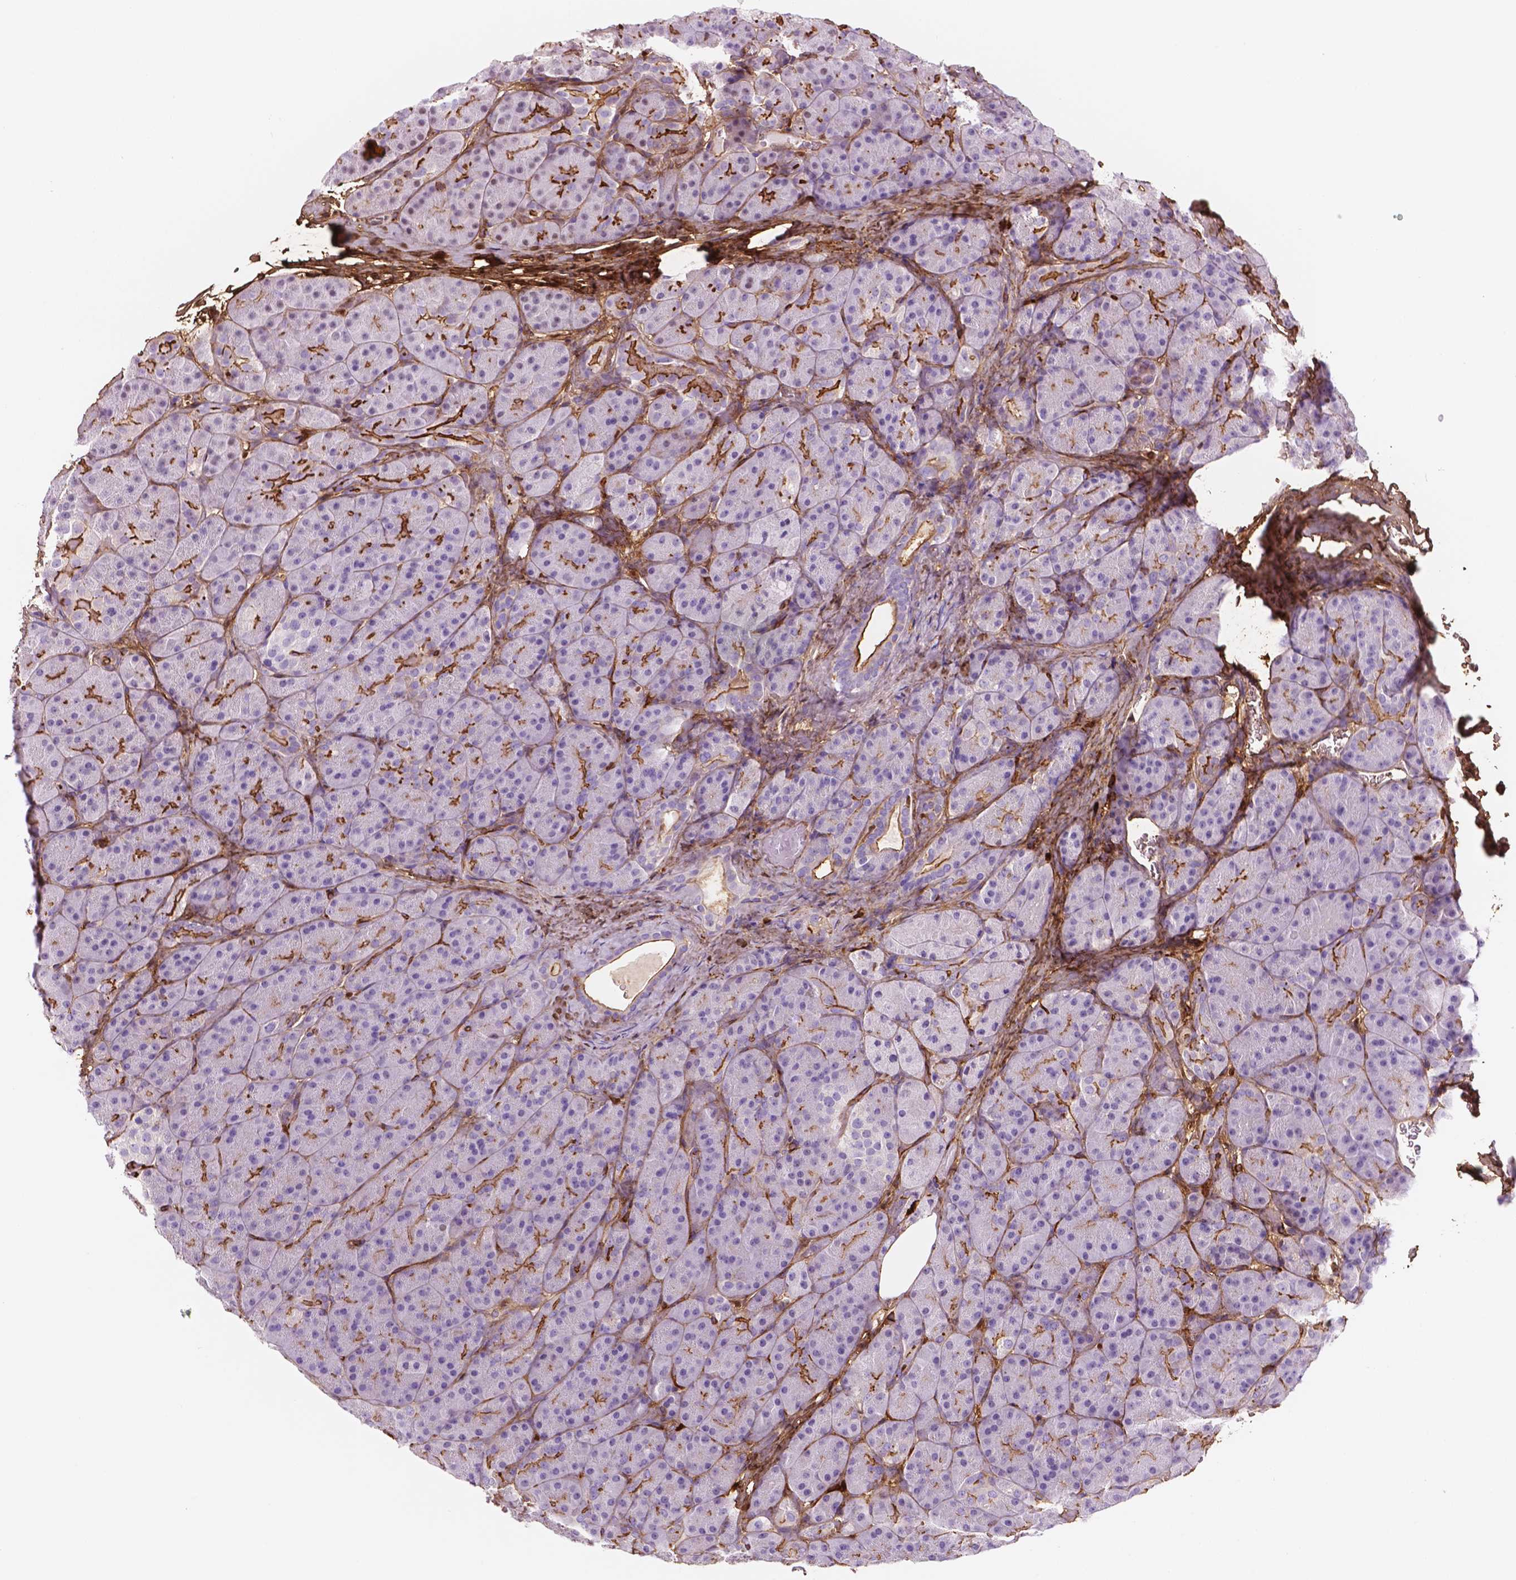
{"staining": {"intensity": "negative", "quantity": "none", "location": "none"}, "tissue": "pancreas", "cell_type": "Exocrine glandular cells", "image_type": "normal", "snomed": [{"axis": "morphology", "description": "Normal tissue, NOS"}, {"axis": "topography", "description": "Pancreas"}], "caption": "The micrograph shows no staining of exocrine glandular cells in benign pancreas.", "gene": "DCN", "patient": {"sex": "male", "age": 57}}